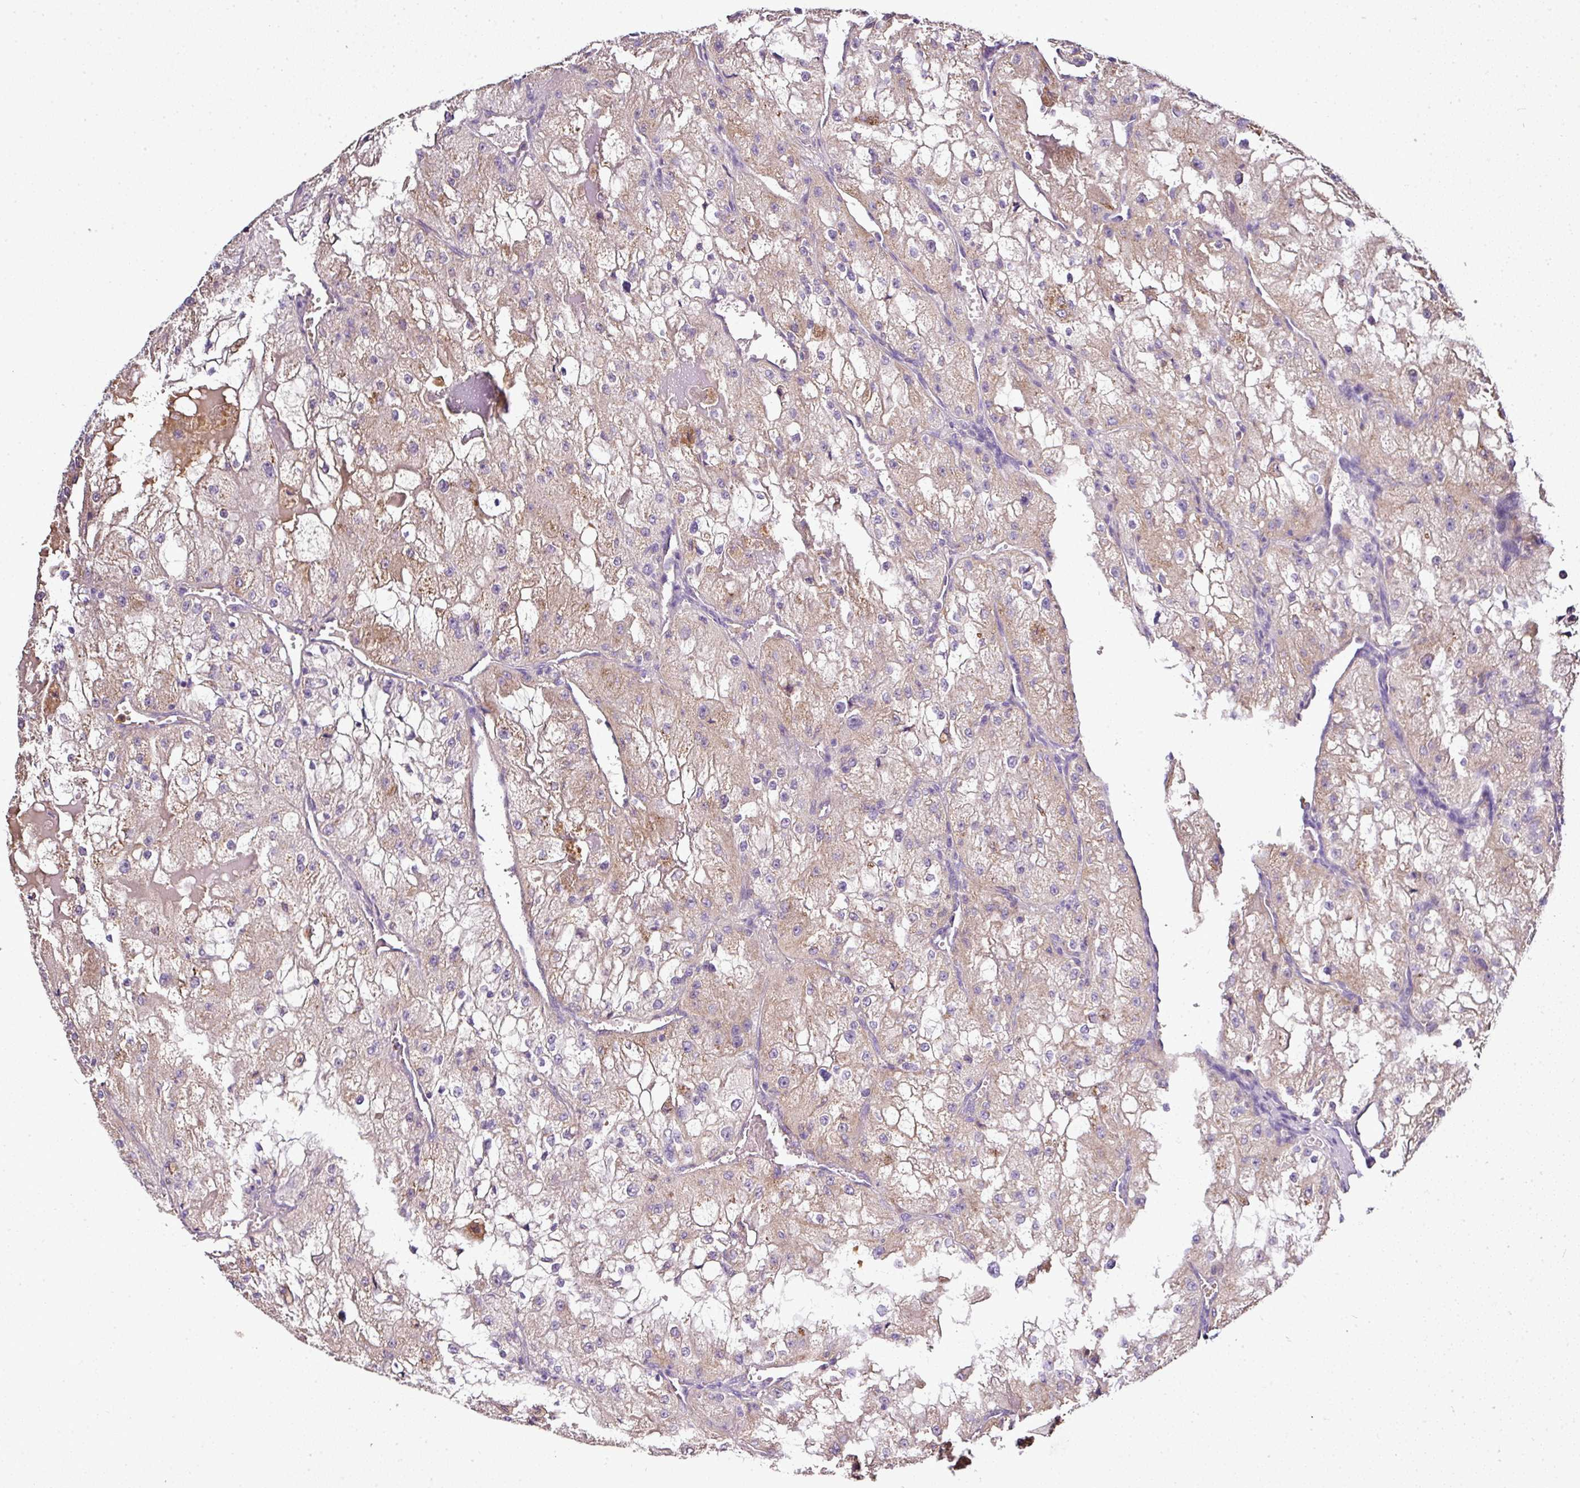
{"staining": {"intensity": "moderate", "quantity": "25%-75%", "location": "cytoplasmic/membranous"}, "tissue": "renal cancer", "cell_type": "Tumor cells", "image_type": "cancer", "snomed": [{"axis": "morphology", "description": "Adenocarcinoma, NOS"}, {"axis": "topography", "description": "Kidney"}], "caption": "Renal adenocarcinoma tissue demonstrates moderate cytoplasmic/membranous expression in about 25%-75% of tumor cells", "gene": "CAB39L", "patient": {"sex": "female", "age": 74}}